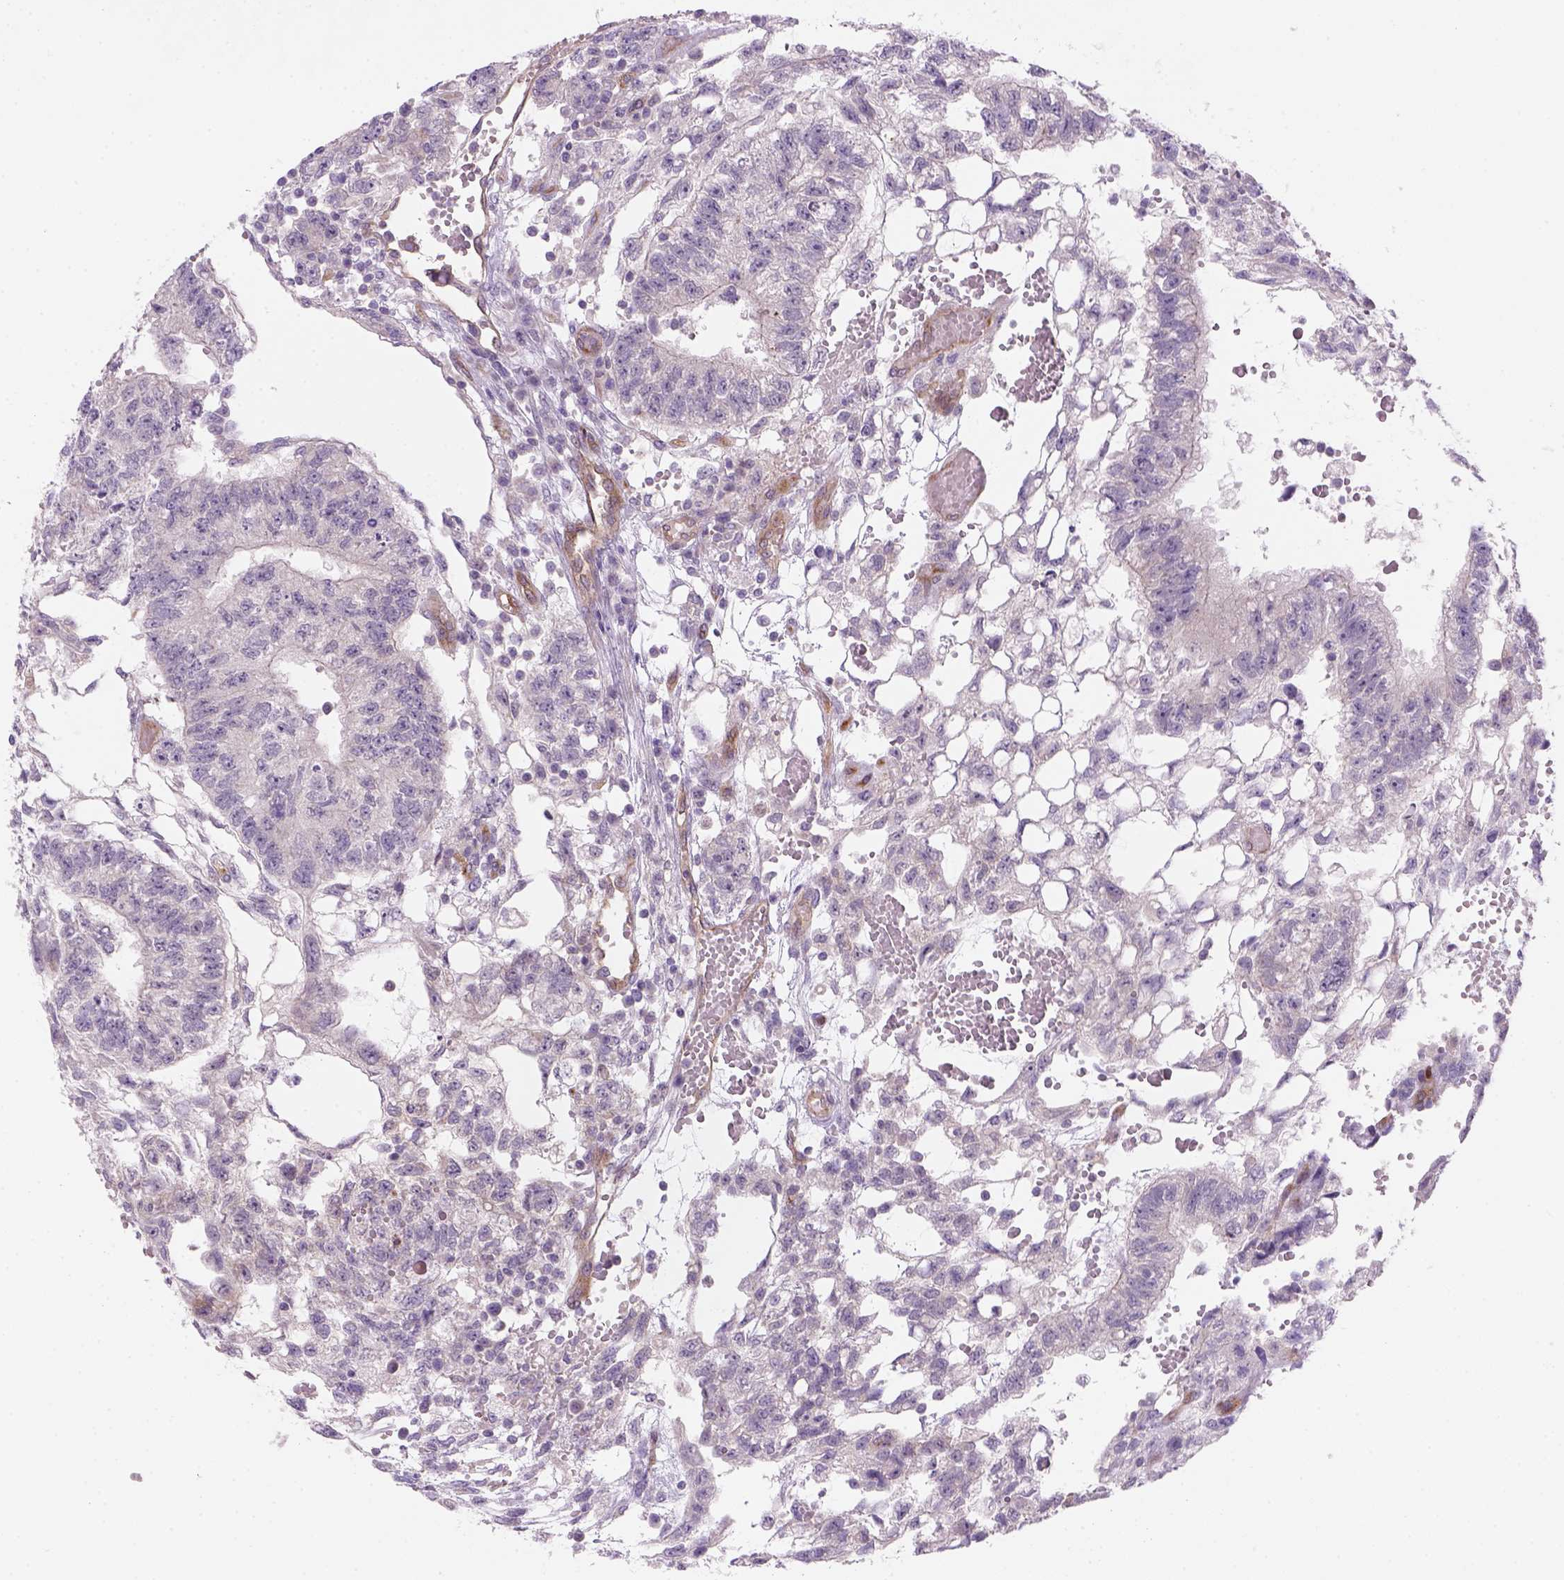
{"staining": {"intensity": "negative", "quantity": "none", "location": "none"}, "tissue": "testis cancer", "cell_type": "Tumor cells", "image_type": "cancer", "snomed": [{"axis": "morphology", "description": "Carcinoma, Embryonal, NOS"}, {"axis": "topography", "description": "Testis"}], "caption": "This is an IHC photomicrograph of human testis cancer (embryonal carcinoma). There is no positivity in tumor cells.", "gene": "VSTM5", "patient": {"sex": "male", "age": 32}}